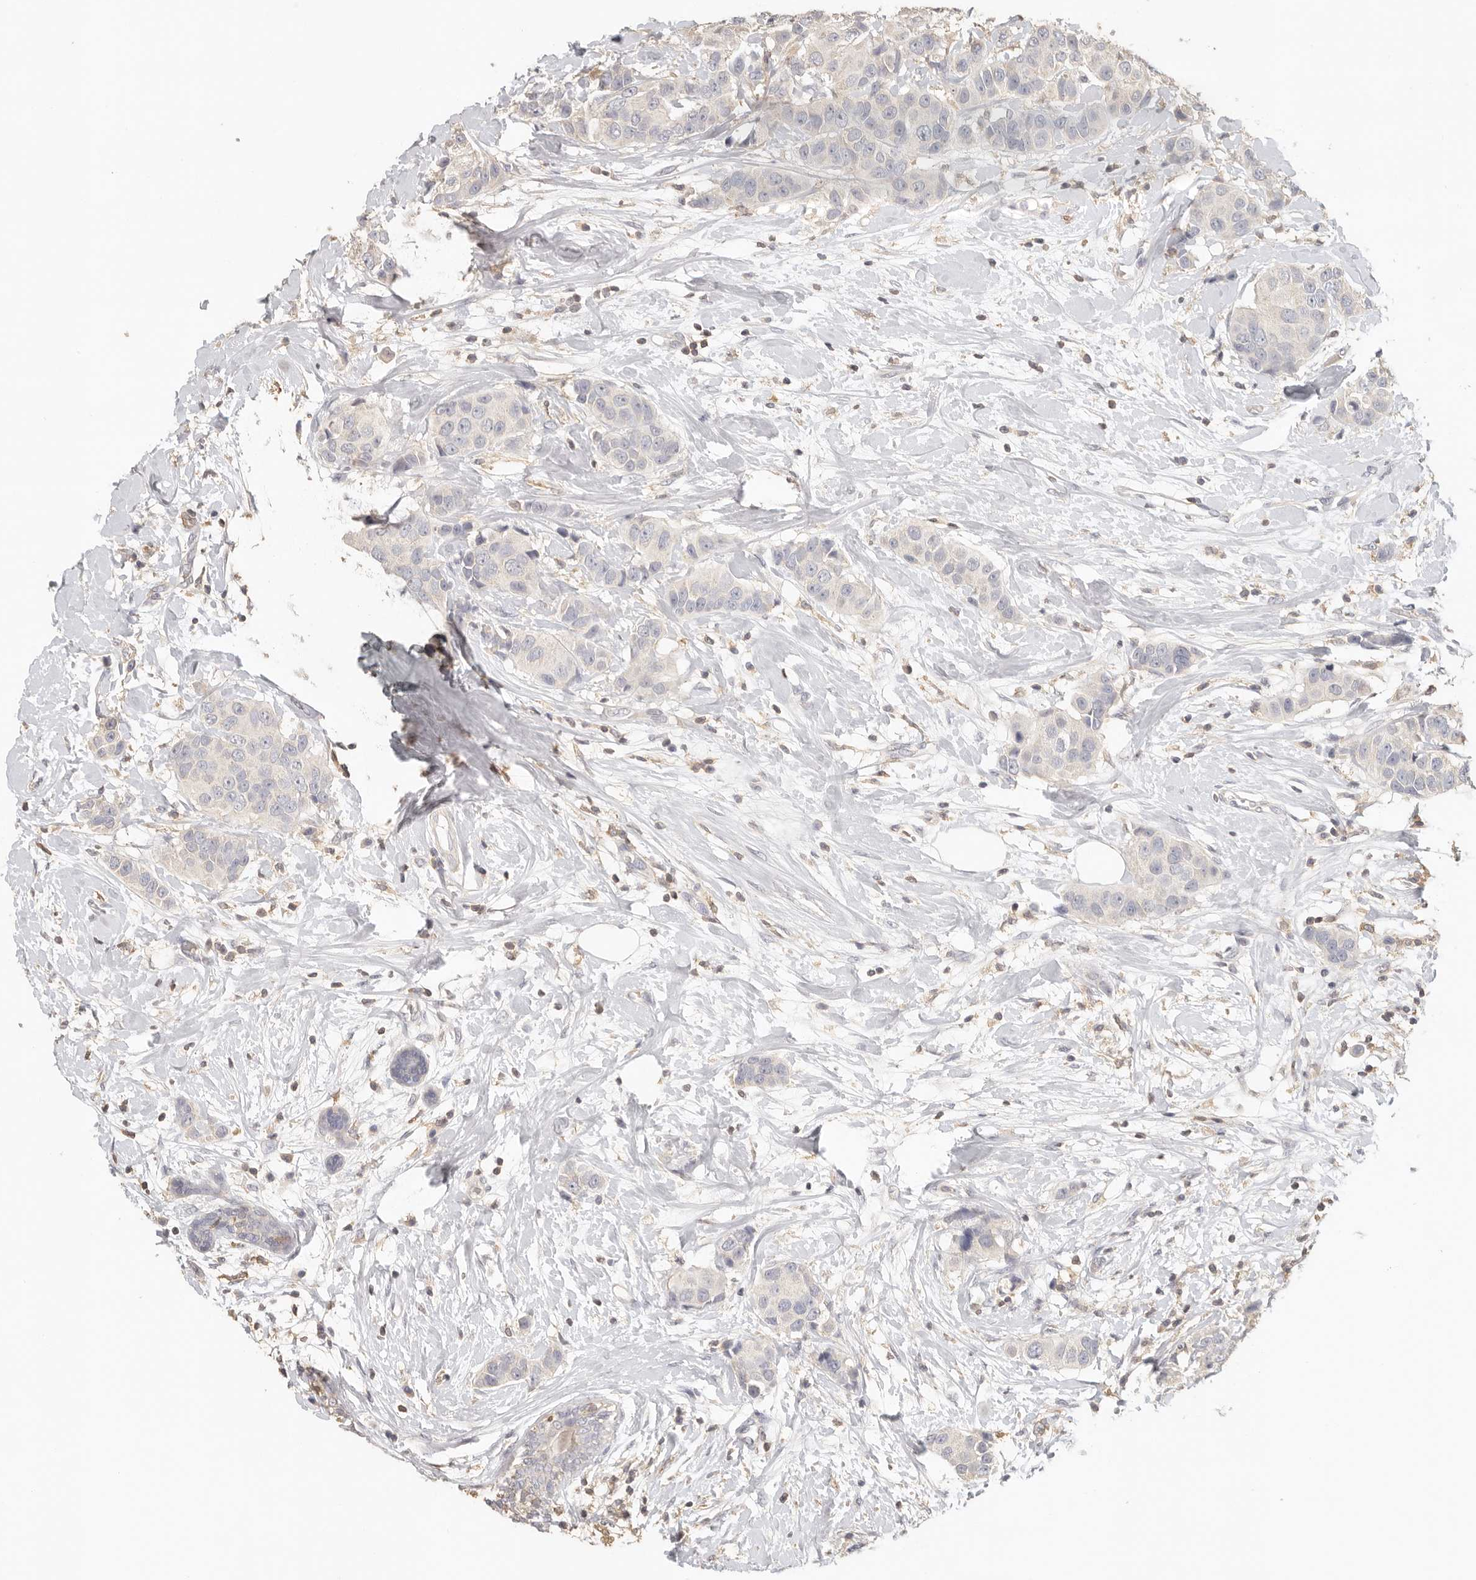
{"staining": {"intensity": "negative", "quantity": "none", "location": "none"}, "tissue": "breast cancer", "cell_type": "Tumor cells", "image_type": "cancer", "snomed": [{"axis": "morphology", "description": "Normal tissue, NOS"}, {"axis": "morphology", "description": "Duct carcinoma"}, {"axis": "topography", "description": "Breast"}], "caption": "Immunohistochemistry (IHC) histopathology image of neoplastic tissue: human breast invasive ductal carcinoma stained with DAB (3,3'-diaminobenzidine) reveals no significant protein expression in tumor cells. (DAB (3,3'-diaminobenzidine) immunohistochemistry, high magnification).", "gene": "CSK", "patient": {"sex": "female", "age": 39}}